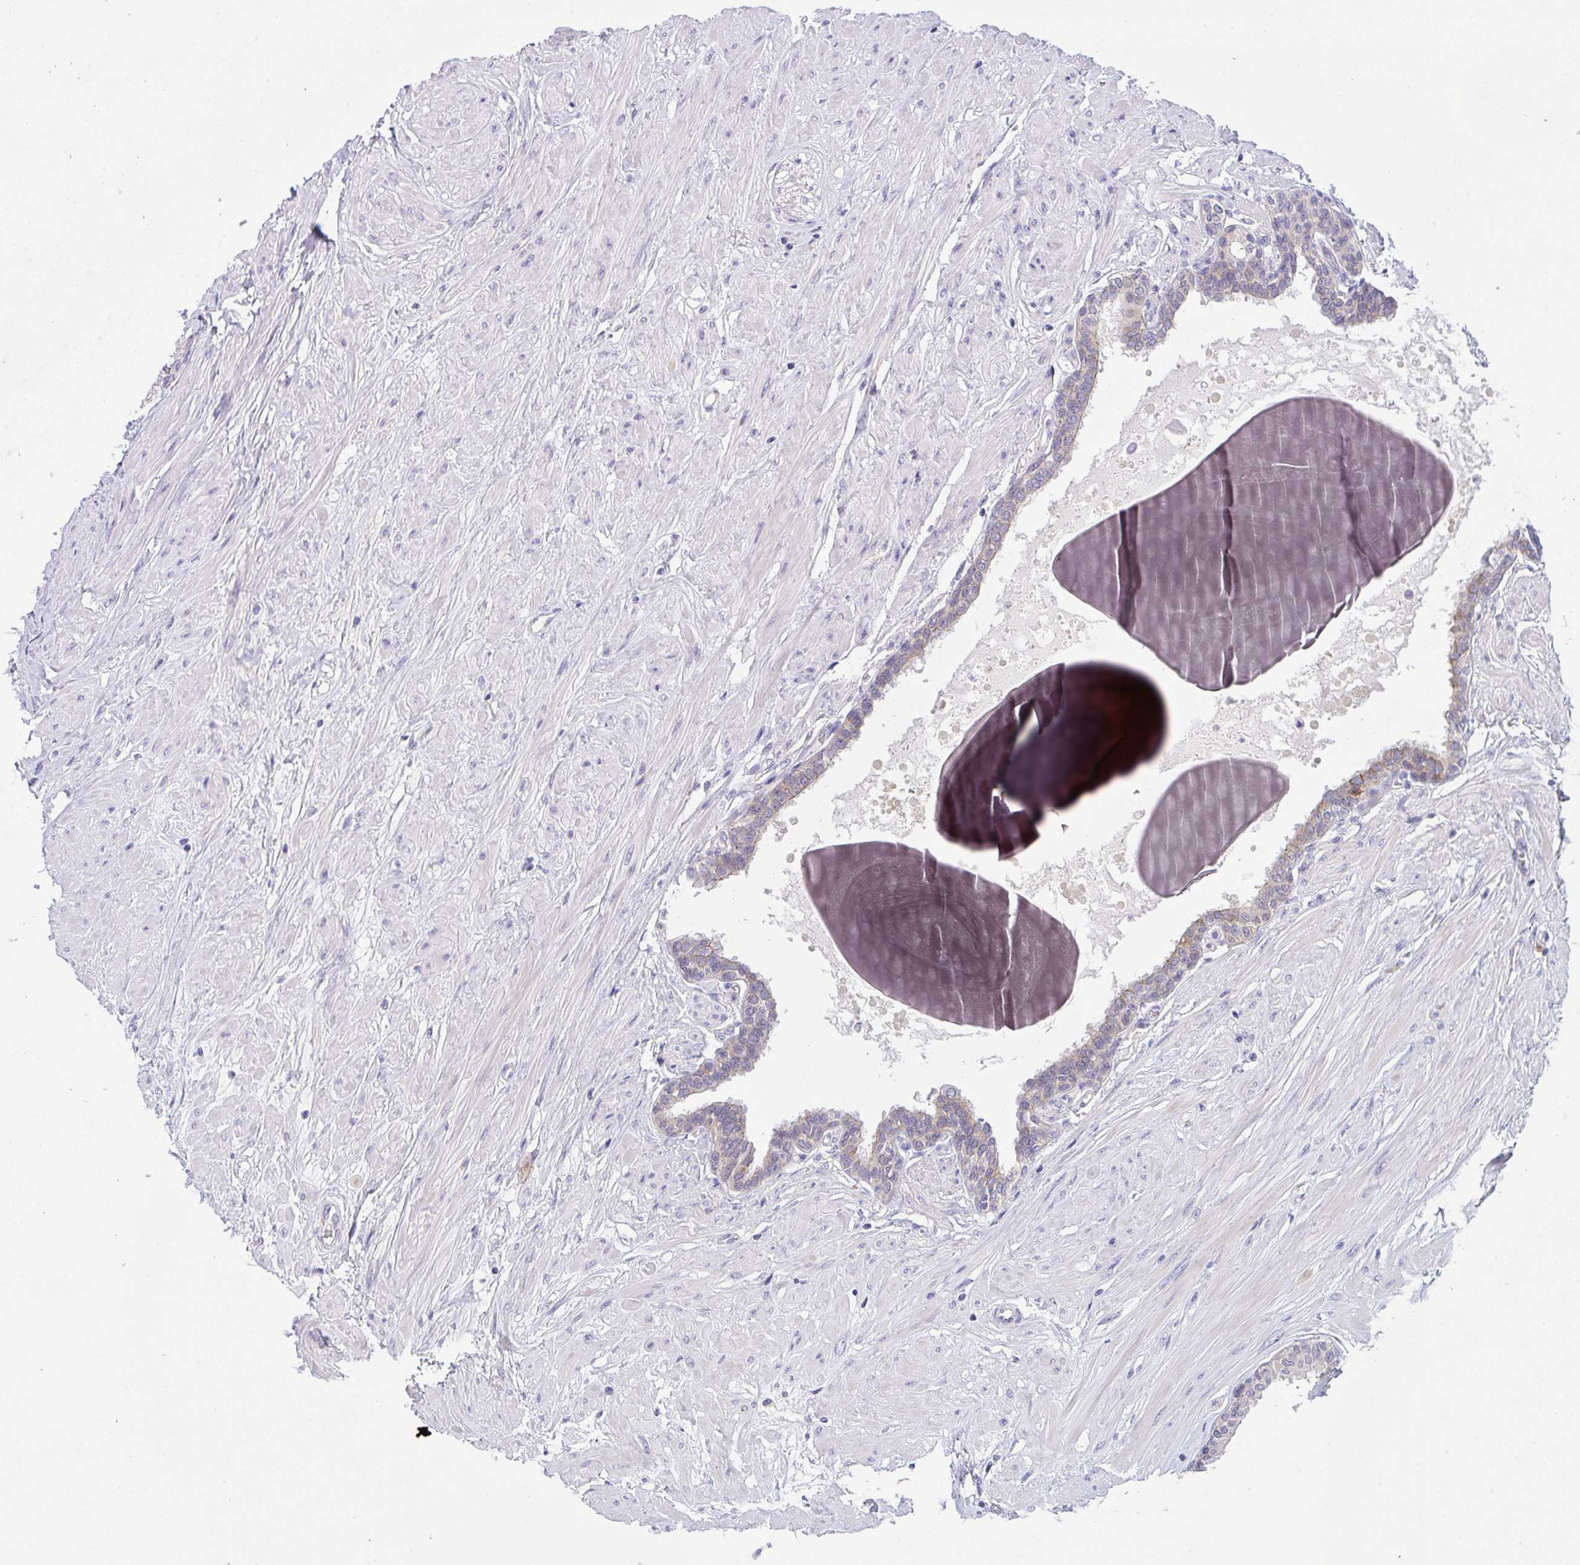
{"staining": {"intensity": "weak", "quantity": "<25%", "location": "cytoplasmic/membranous"}, "tissue": "seminal vesicle", "cell_type": "Glandular cells", "image_type": "normal", "snomed": [{"axis": "morphology", "description": "Normal tissue, NOS"}, {"axis": "topography", "description": "Prostate"}, {"axis": "topography", "description": "Seminal veicle"}], "caption": "Immunohistochemistry (IHC) of unremarkable seminal vesicle reveals no staining in glandular cells.", "gene": "HOXD12", "patient": {"sex": "male", "age": 60}}